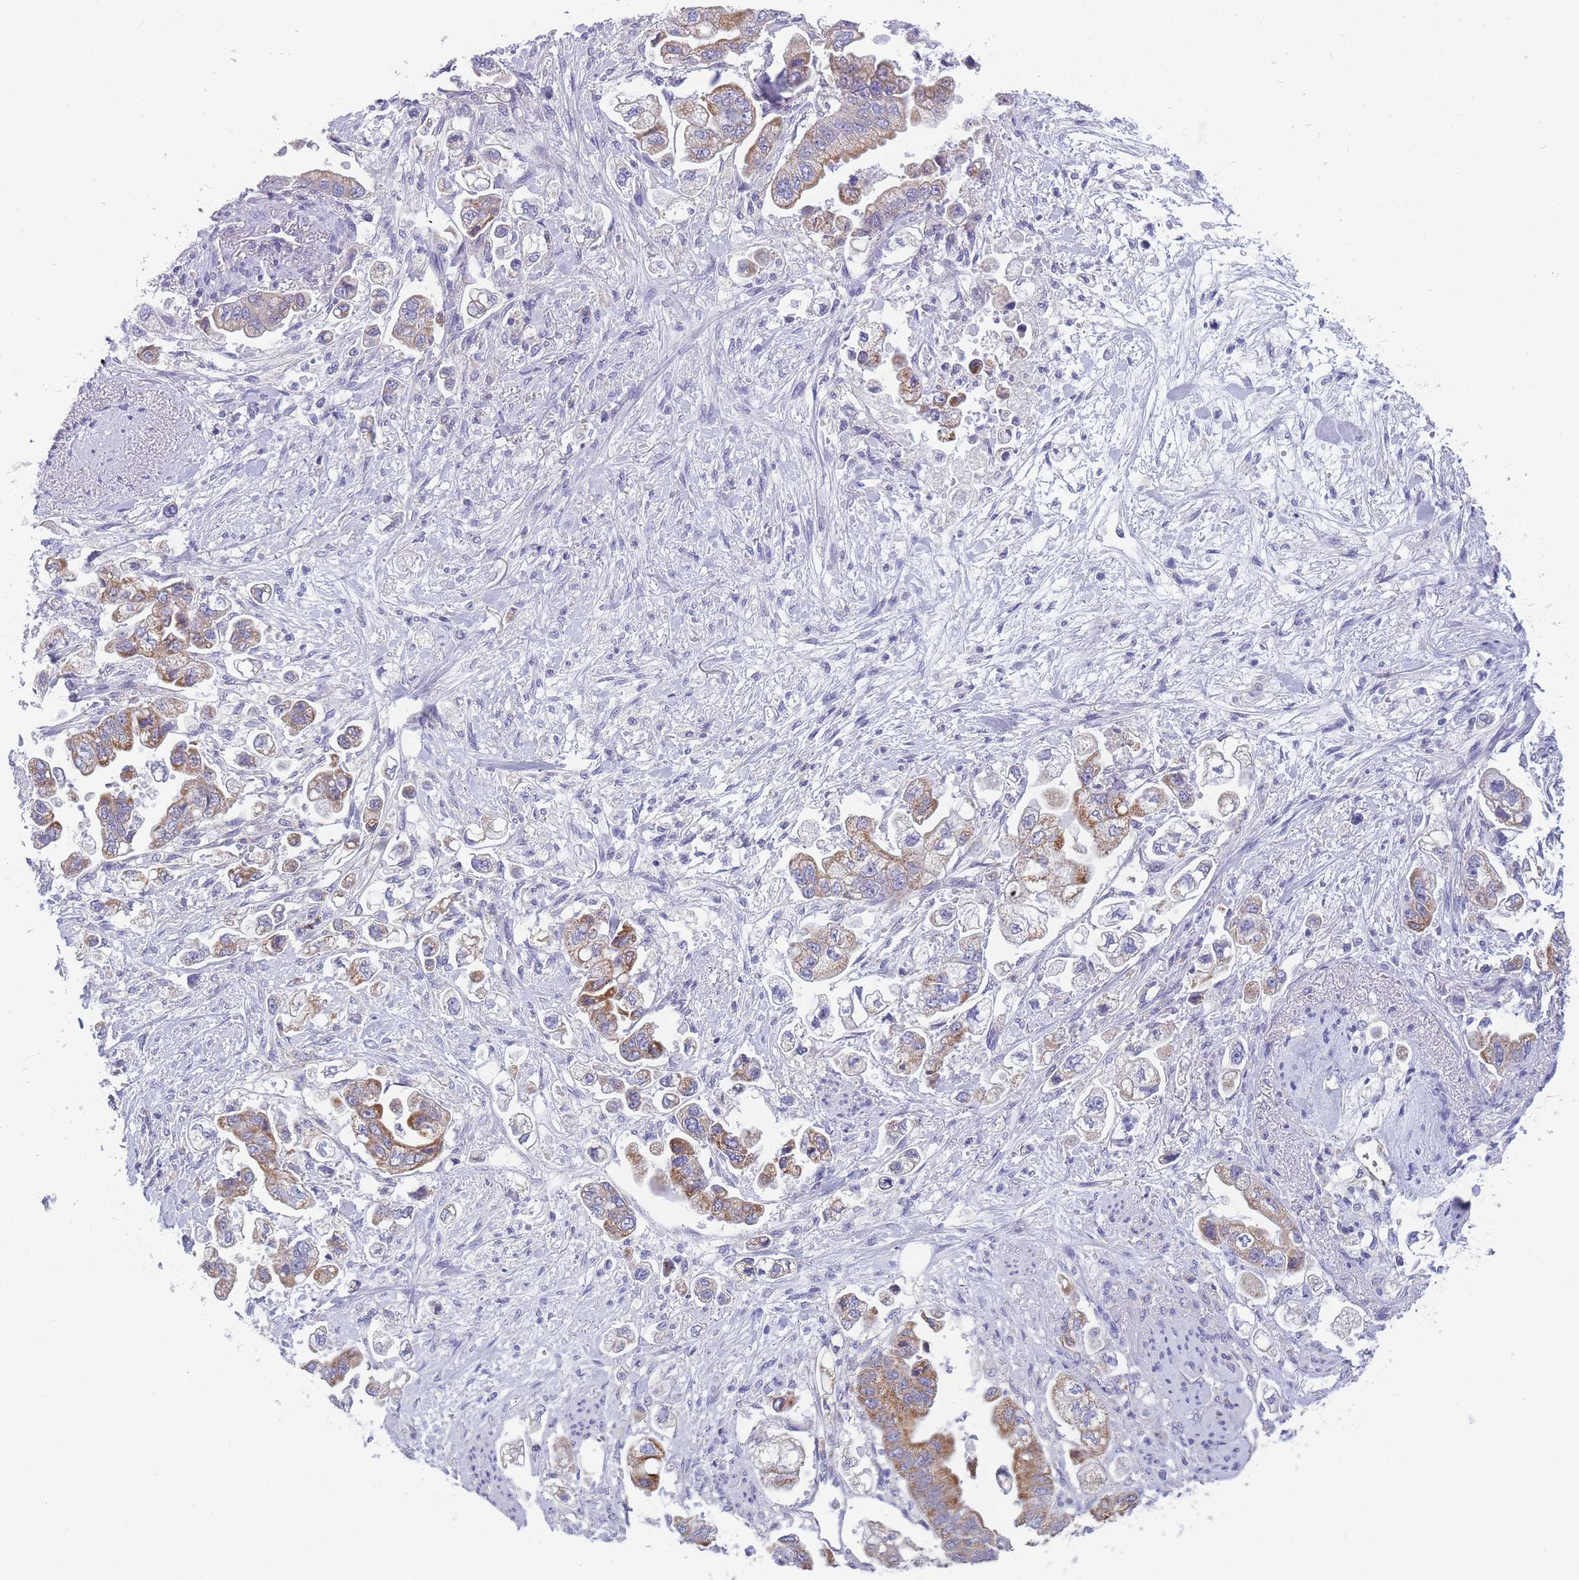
{"staining": {"intensity": "moderate", "quantity": "25%-75%", "location": "cytoplasmic/membranous"}, "tissue": "stomach cancer", "cell_type": "Tumor cells", "image_type": "cancer", "snomed": [{"axis": "morphology", "description": "Adenocarcinoma, NOS"}, {"axis": "topography", "description": "Stomach"}], "caption": "Immunohistochemical staining of human stomach cancer (adenocarcinoma) demonstrates medium levels of moderate cytoplasmic/membranous expression in approximately 25%-75% of tumor cells.", "gene": "MRPS11", "patient": {"sex": "male", "age": 62}}